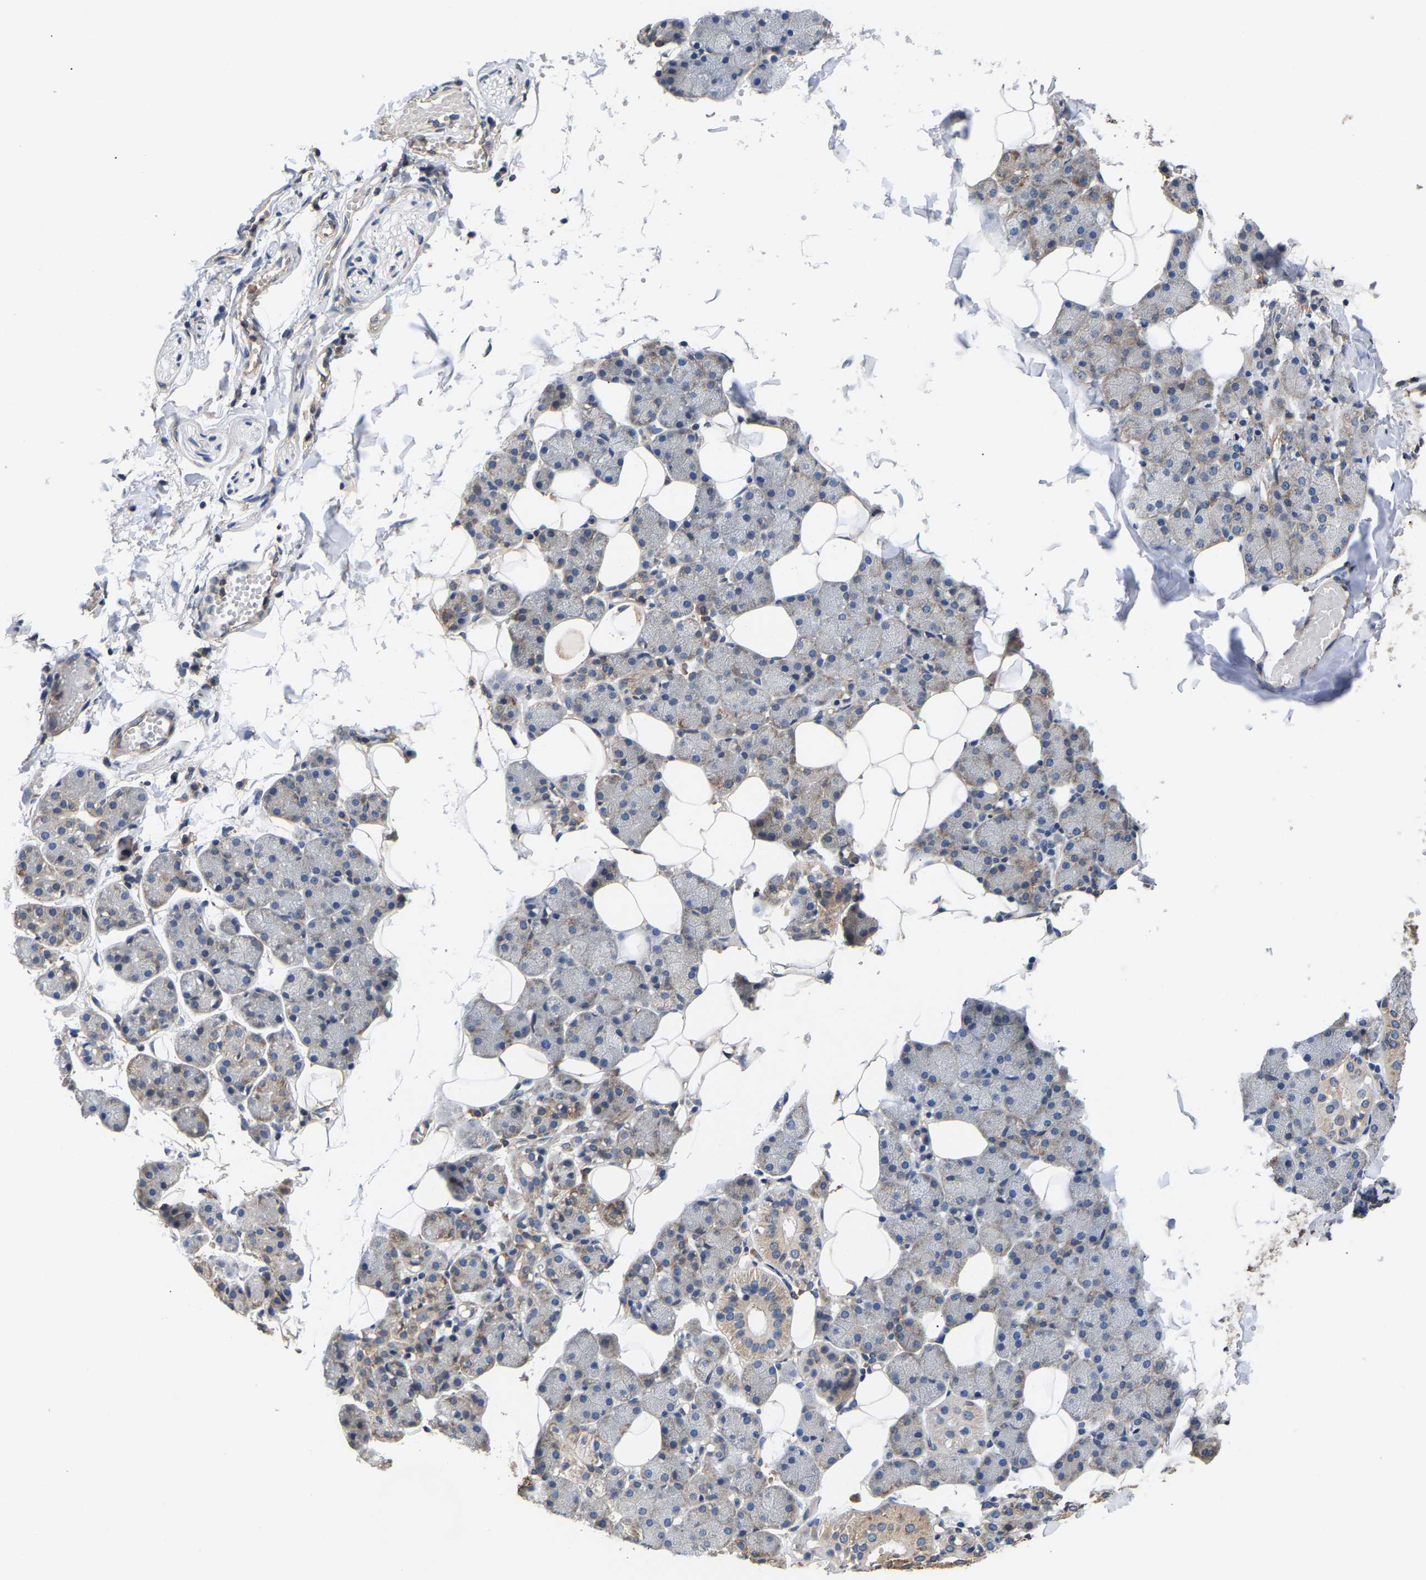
{"staining": {"intensity": "weak", "quantity": "<25%", "location": "cytoplasmic/membranous"}, "tissue": "salivary gland", "cell_type": "Glandular cells", "image_type": "normal", "snomed": [{"axis": "morphology", "description": "Normal tissue, NOS"}, {"axis": "topography", "description": "Salivary gland"}], "caption": "IHC histopathology image of normal salivary gland: human salivary gland stained with DAB displays no significant protein positivity in glandular cells. (DAB (3,3'-diaminobenzidine) immunohistochemistry (IHC) with hematoxylin counter stain).", "gene": "AIMP2", "patient": {"sex": "female", "age": 33}}